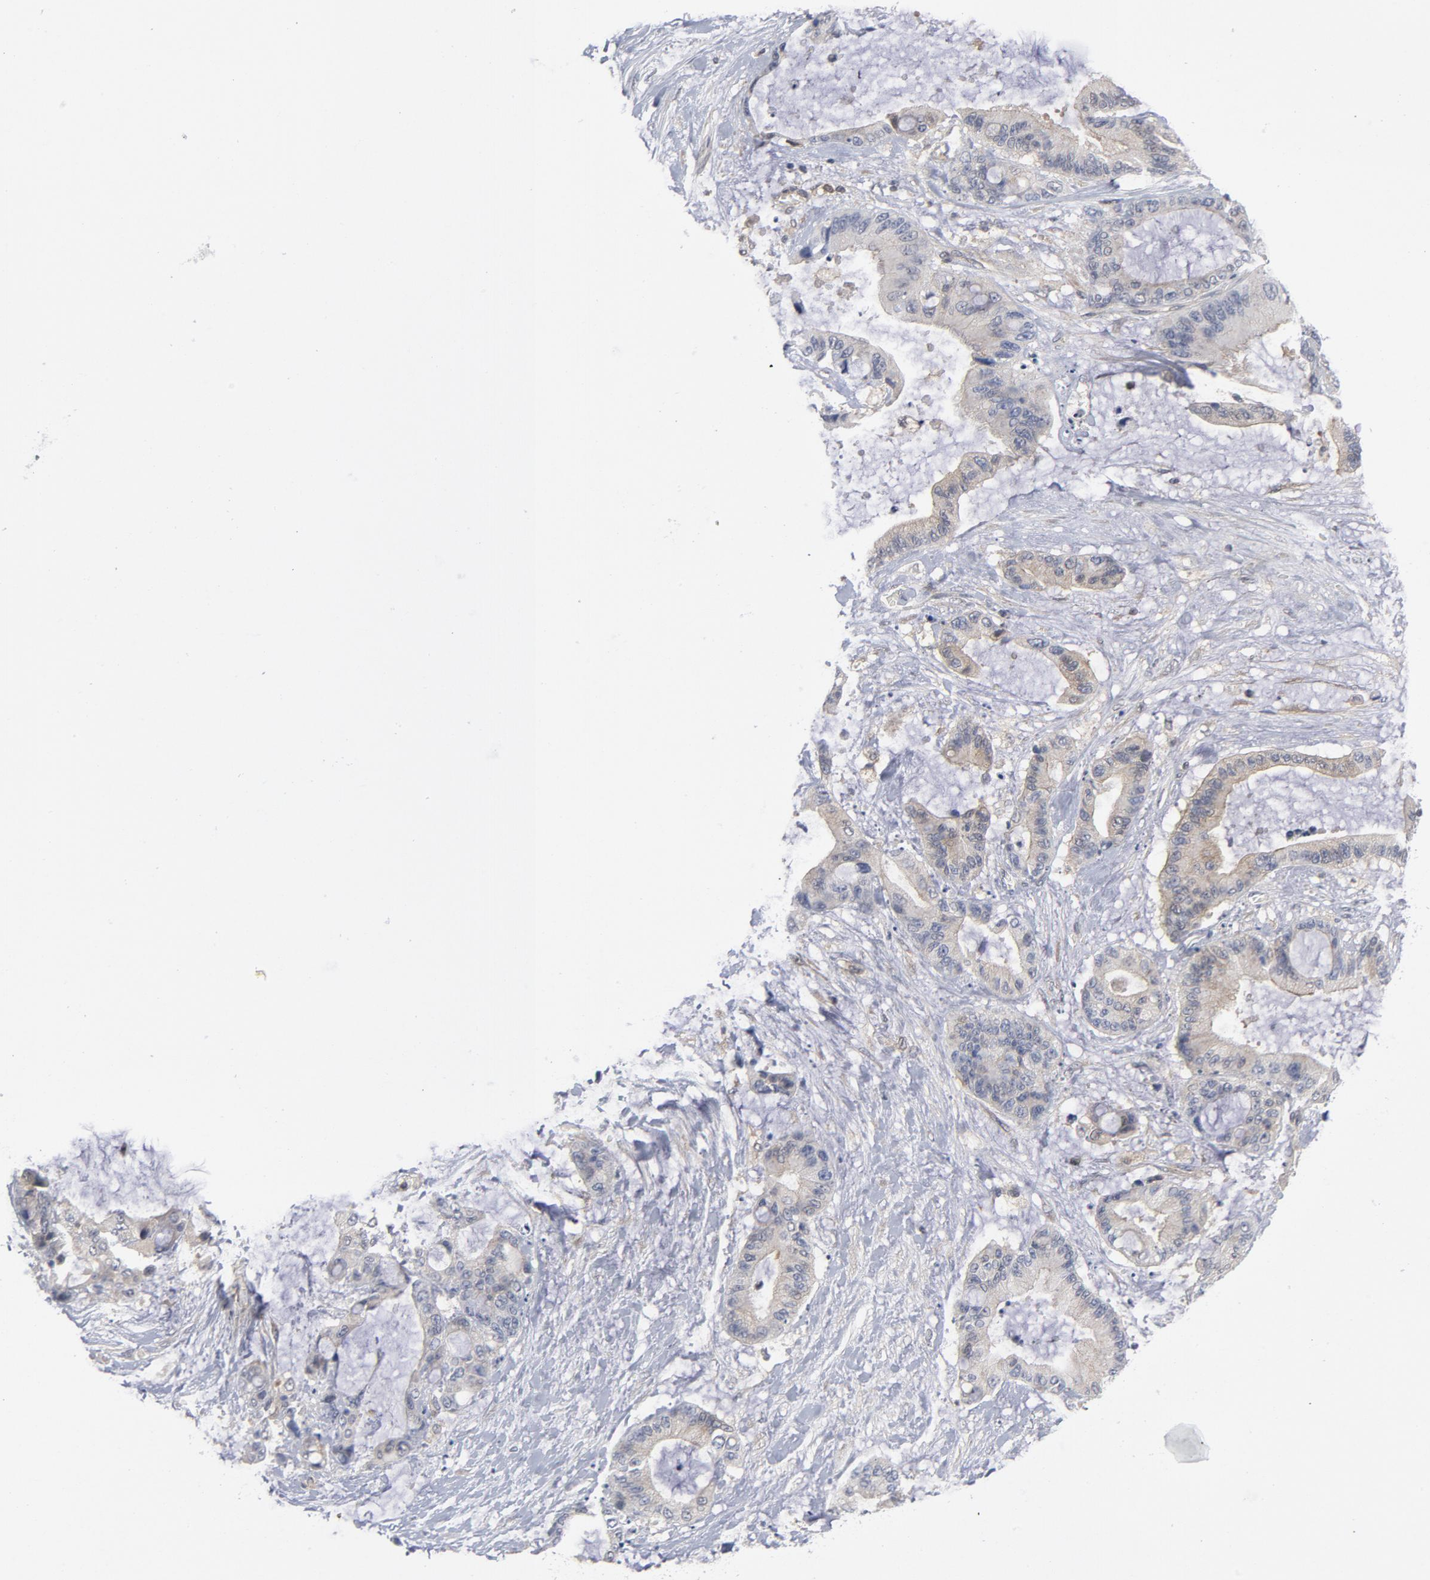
{"staining": {"intensity": "weak", "quantity": "25%-75%", "location": "cytoplasmic/membranous"}, "tissue": "liver cancer", "cell_type": "Tumor cells", "image_type": "cancer", "snomed": [{"axis": "morphology", "description": "Cholangiocarcinoma"}, {"axis": "topography", "description": "Liver"}], "caption": "Immunohistochemistry histopathology image of neoplastic tissue: liver cancer (cholangiocarcinoma) stained using immunohistochemistry (IHC) shows low levels of weak protein expression localized specifically in the cytoplasmic/membranous of tumor cells, appearing as a cytoplasmic/membranous brown color.", "gene": "TRADD", "patient": {"sex": "female", "age": 73}}